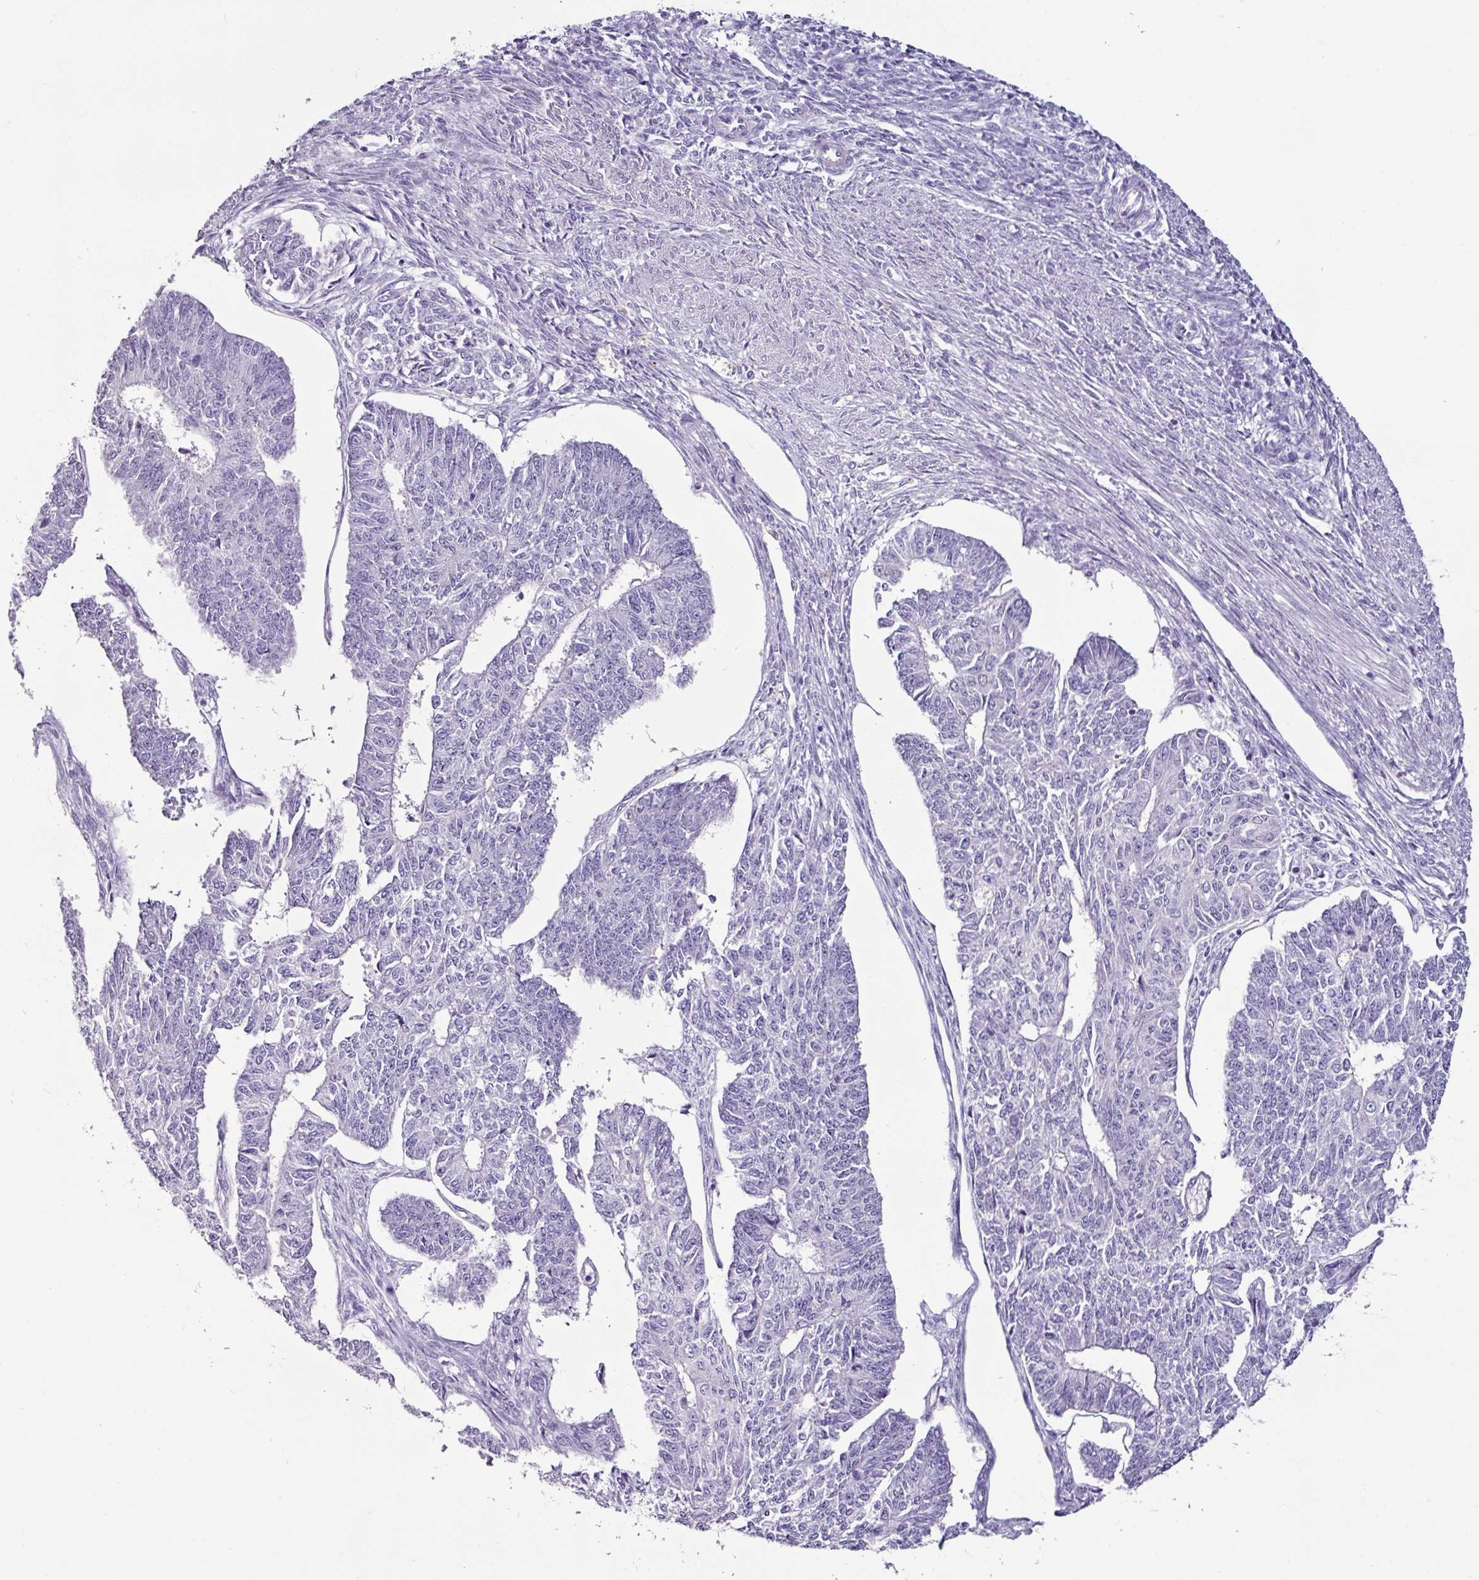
{"staining": {"intensity": "negative", "quantity": "none", "location": "none"}, "tissue": "endometrial cancer", "cell_type": "Tumor cells", "image_type": "cancer", "snomed": [{"axis": "morphology", "description": "Adenocarcinoma, NOS"}, {"axis": "topography", "description": "Endometrium"}], "caption": "Tumor cells show no significant positivity in endometrial adenocarcinoma.", "gene": "GLP2R", "patient": {"sex": "female", "age": 32}}